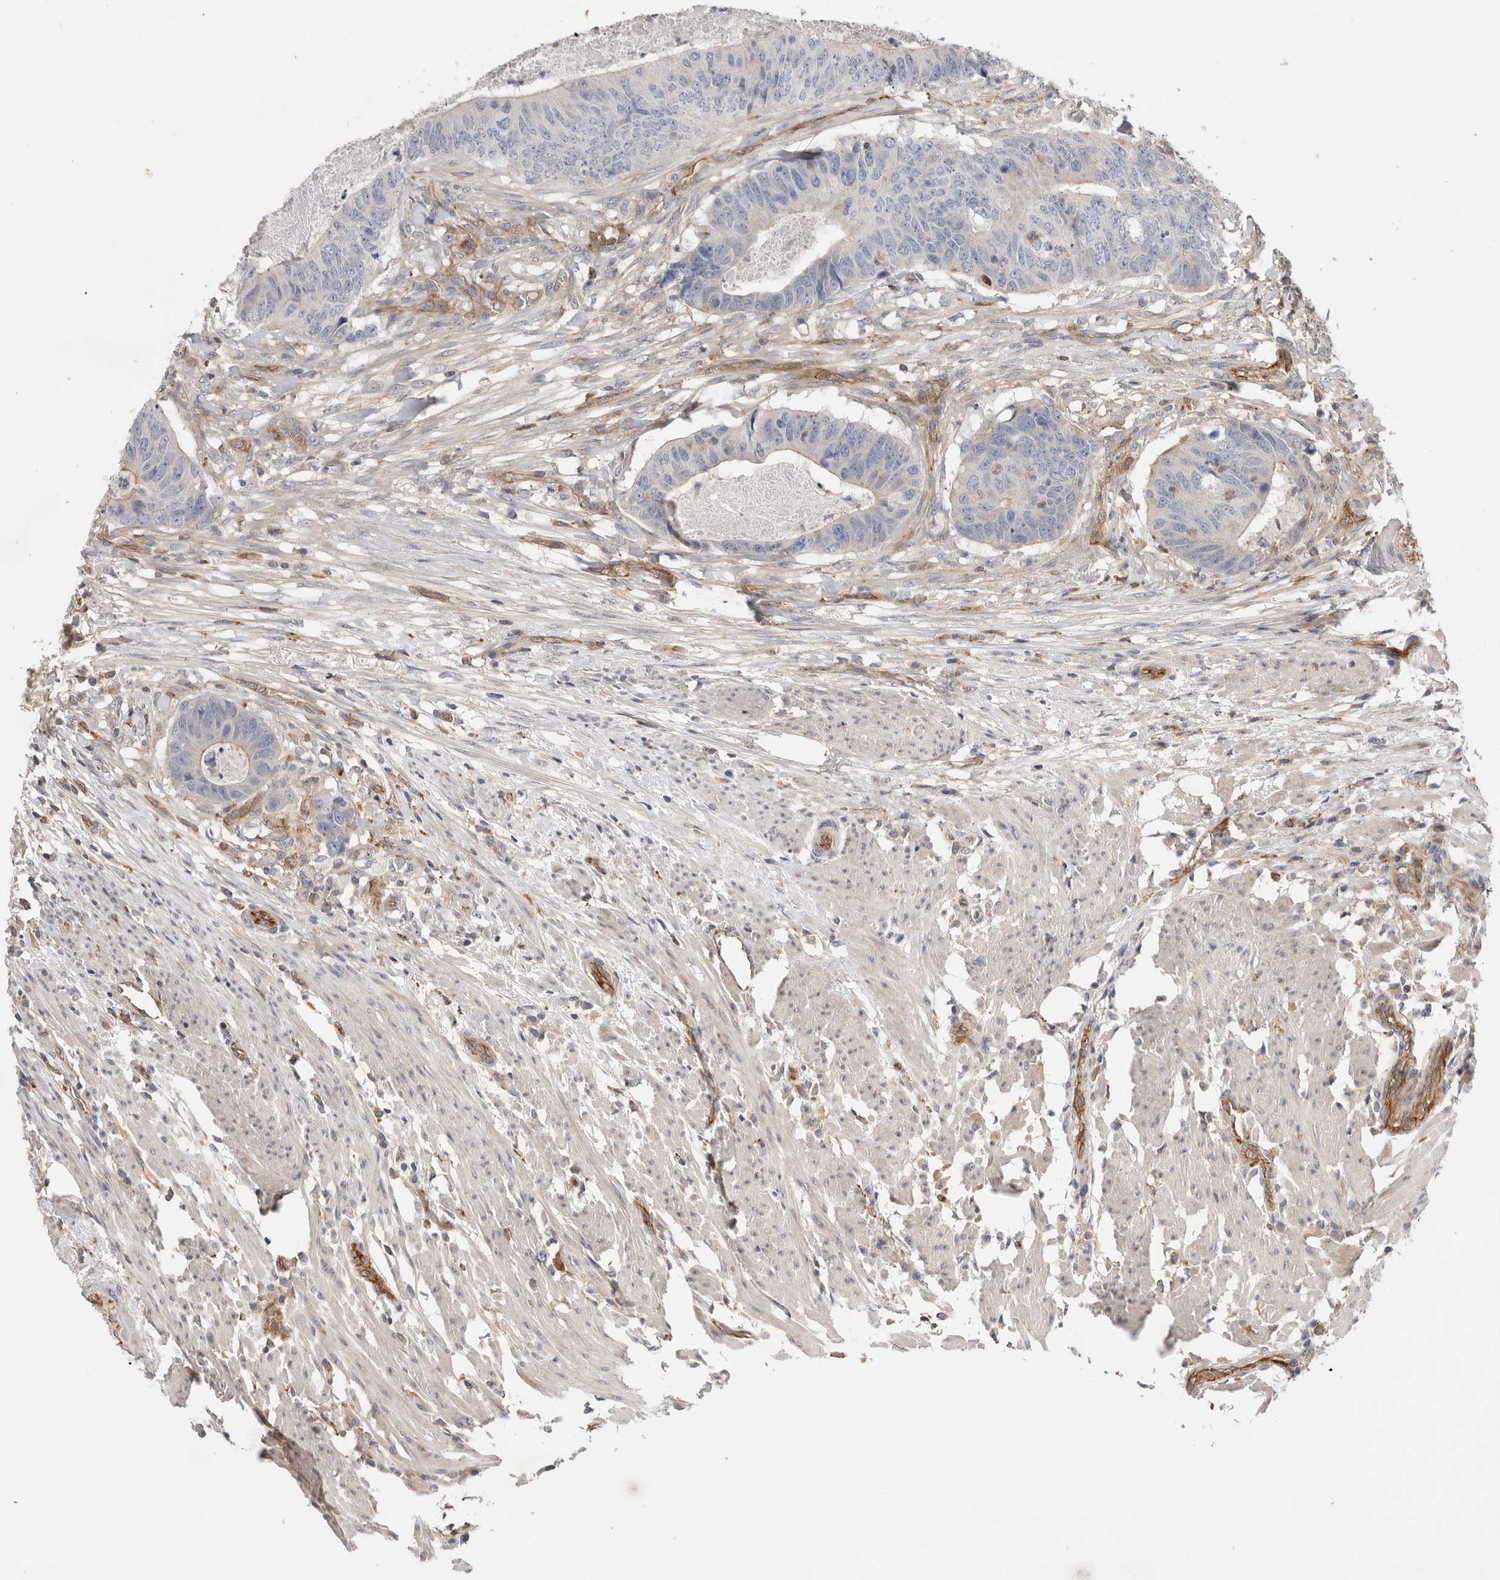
{"staining": {"intensity": "negative", "quantity": "none", "location": "none"}, "tissue": "colorectal cancer", "cell_type": "Tumor cells", "image_type": "cancer", "snomed": [{"axis": "morphology", "description": "Adenocarcinoma, NOS"}, {"axis": "topography", "description": "Colon"}], "caption": "Immunohistochemistry (IHC) image of human colorectal cancer stained for a protein (brown), which exhibits no staining in tumor cells.", "gene": "BNIP2", "patient": {"sex": "male", "age": 56}}